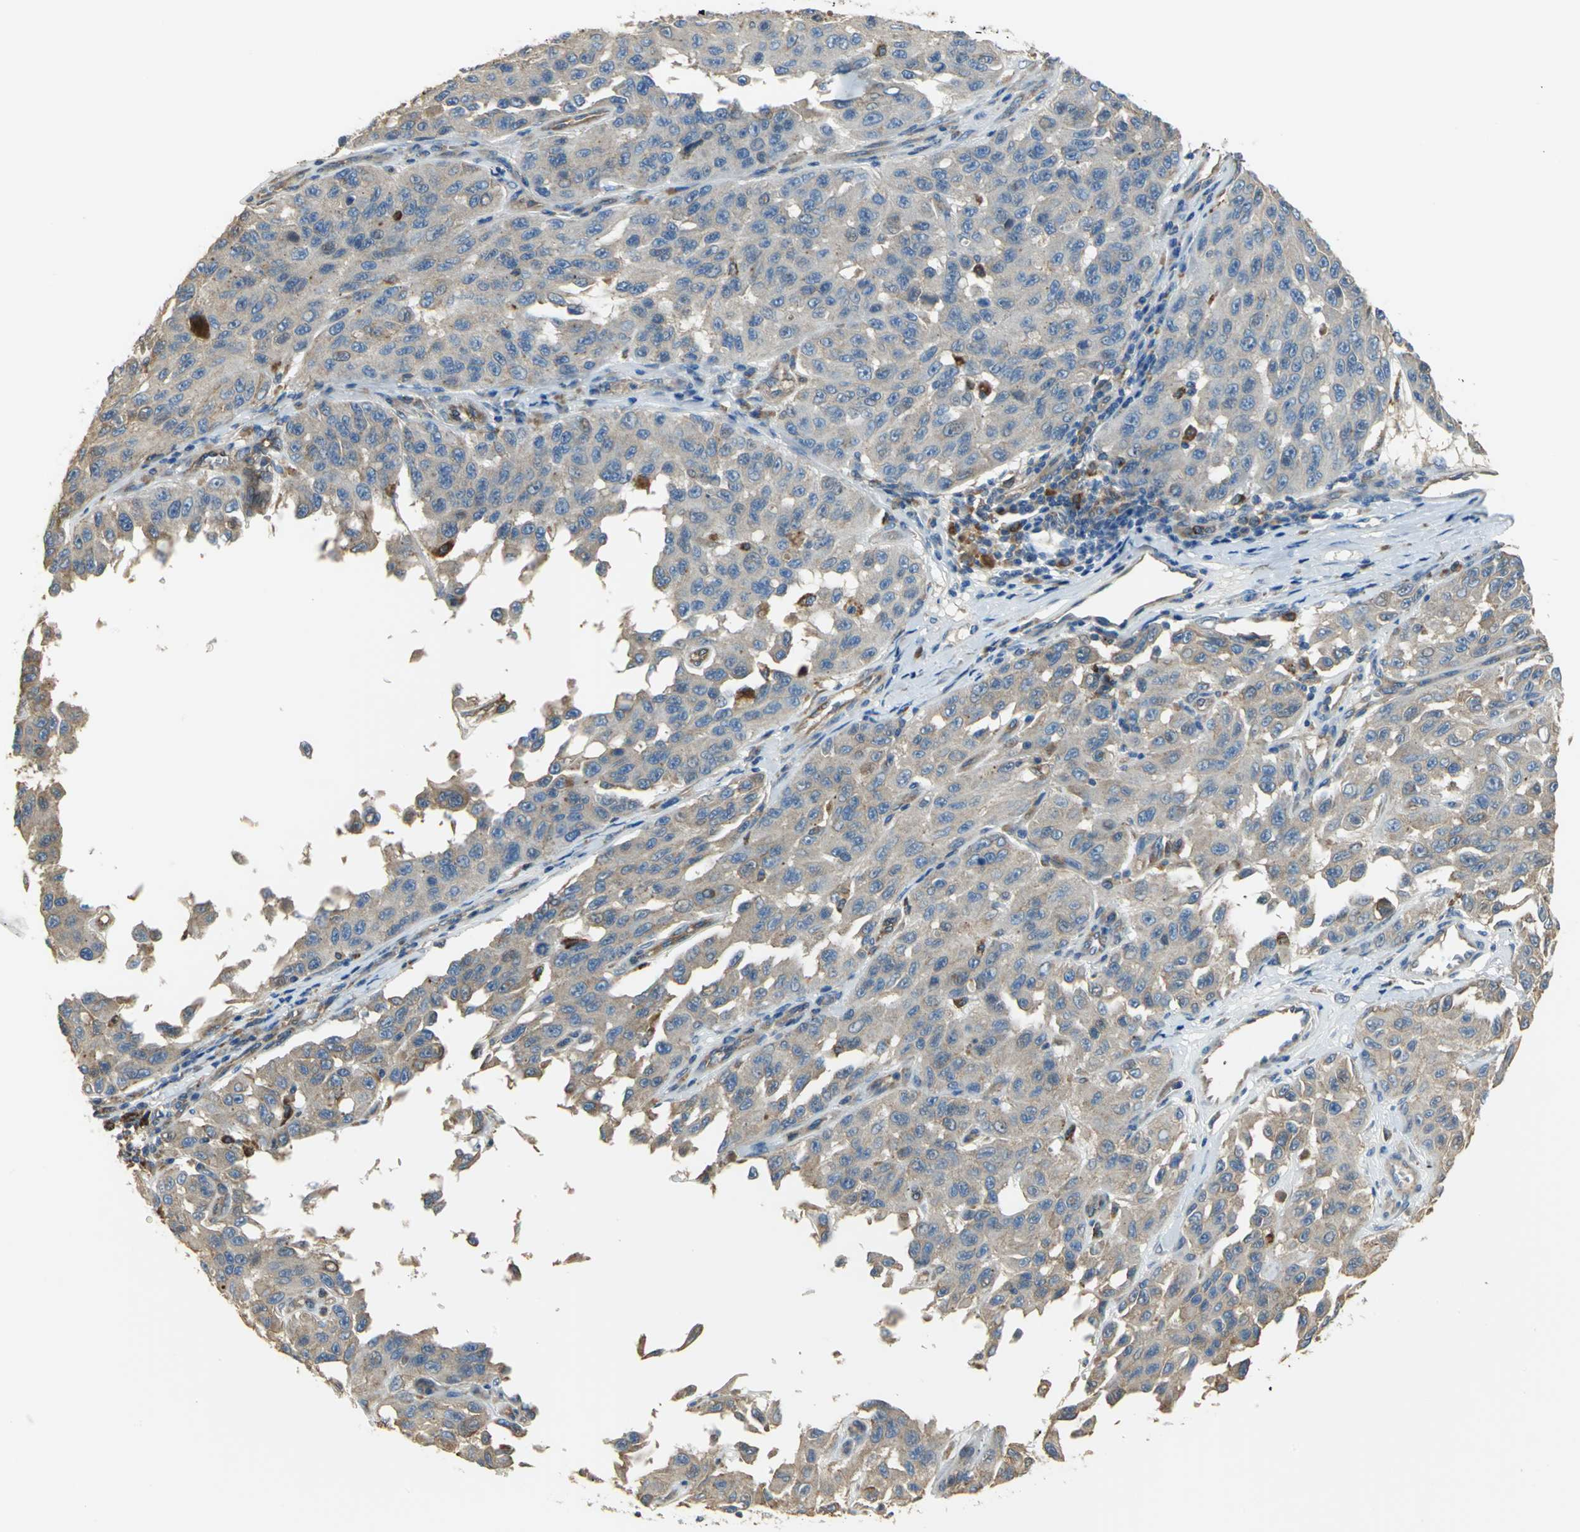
{"staining": {"intensity": "weak", "quantity": "25%-75%", "location": "cytoplasmic/membranous"}, "tissue": "melanoma", "cell_type": "Tumor cells", "image_type": "cancer", "snomed": [{"axis": "morphology", "description": "Malignant melanoma, NOS"}, {"axis": "topography", "description": "Skin"}], "caption": "High-power microscopy captured an immunohistochemistry (IHC) micrograph of melanoma, revealing weak cytoplasmic/membranous positivity in approximately 25%-75% of tumor cells.", "gene": "DIAPH2", "patient": {"sex": "male", "age": 30}}